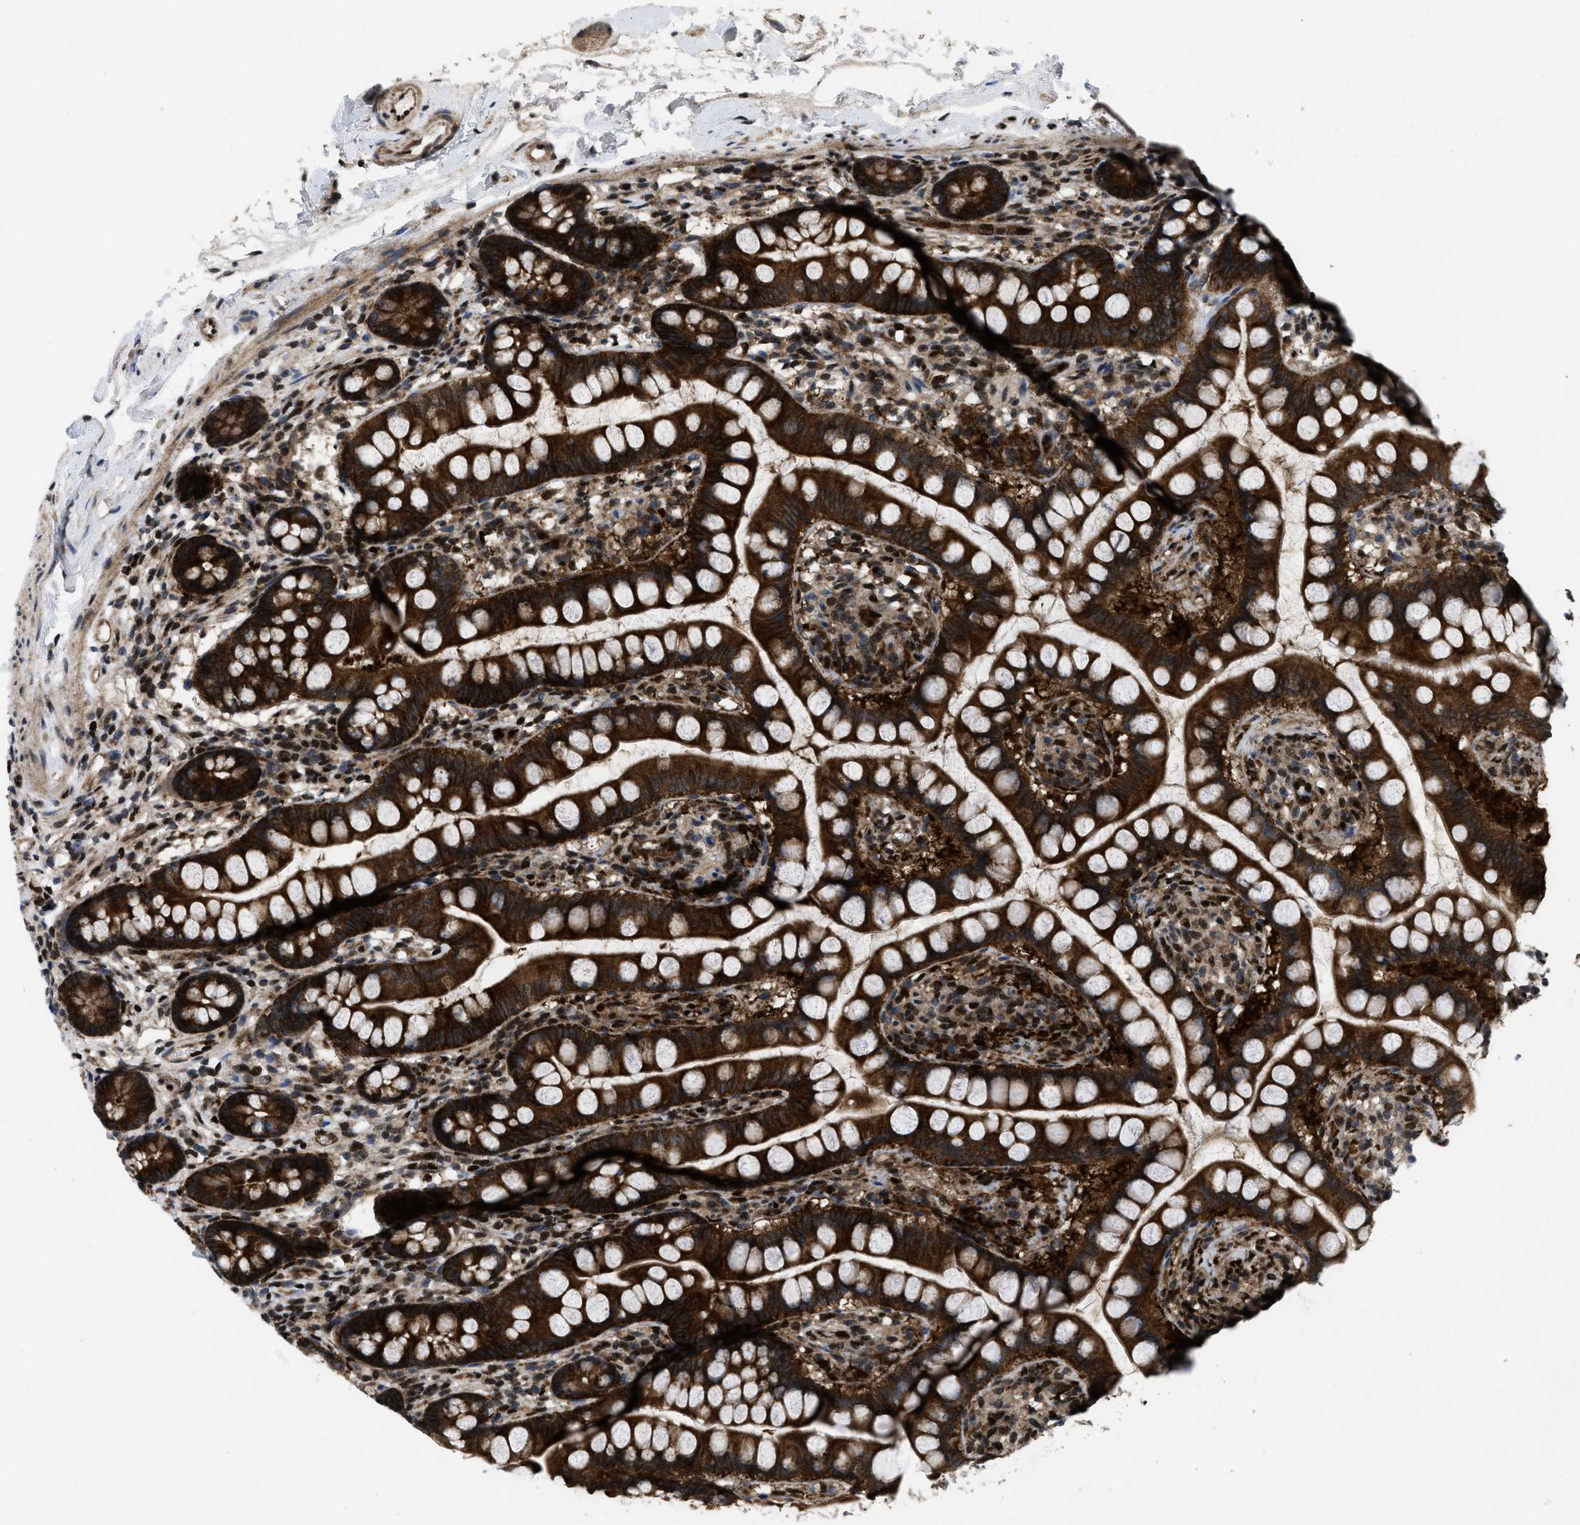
{"staining": {"intensity": "strong", "quantity": ">75%", "location": "cytoplasmic/membranous"}, "tissue": "small intestine", "cell_type": "Glandular cells", "image_type": "normal", "snomed": [{"axis": "morphology", "description": "Normal tissue, NOS"}, {"axis": "topography", "description": "Small intestine"}], "caption": "High-magnification brightfield microscopy of unremarkable small intestine stained with DAB (brown) and counterstained with hematoxylin (blue). glandular cells exhibit strong cytoplasmic/membranous staining is present in about>75% of cells. Ihc stains the protein of interest in brown and the nuclei are stained blue.", "gene": "PPP2CB", "patient": {"sex": "female", "age": 84}}